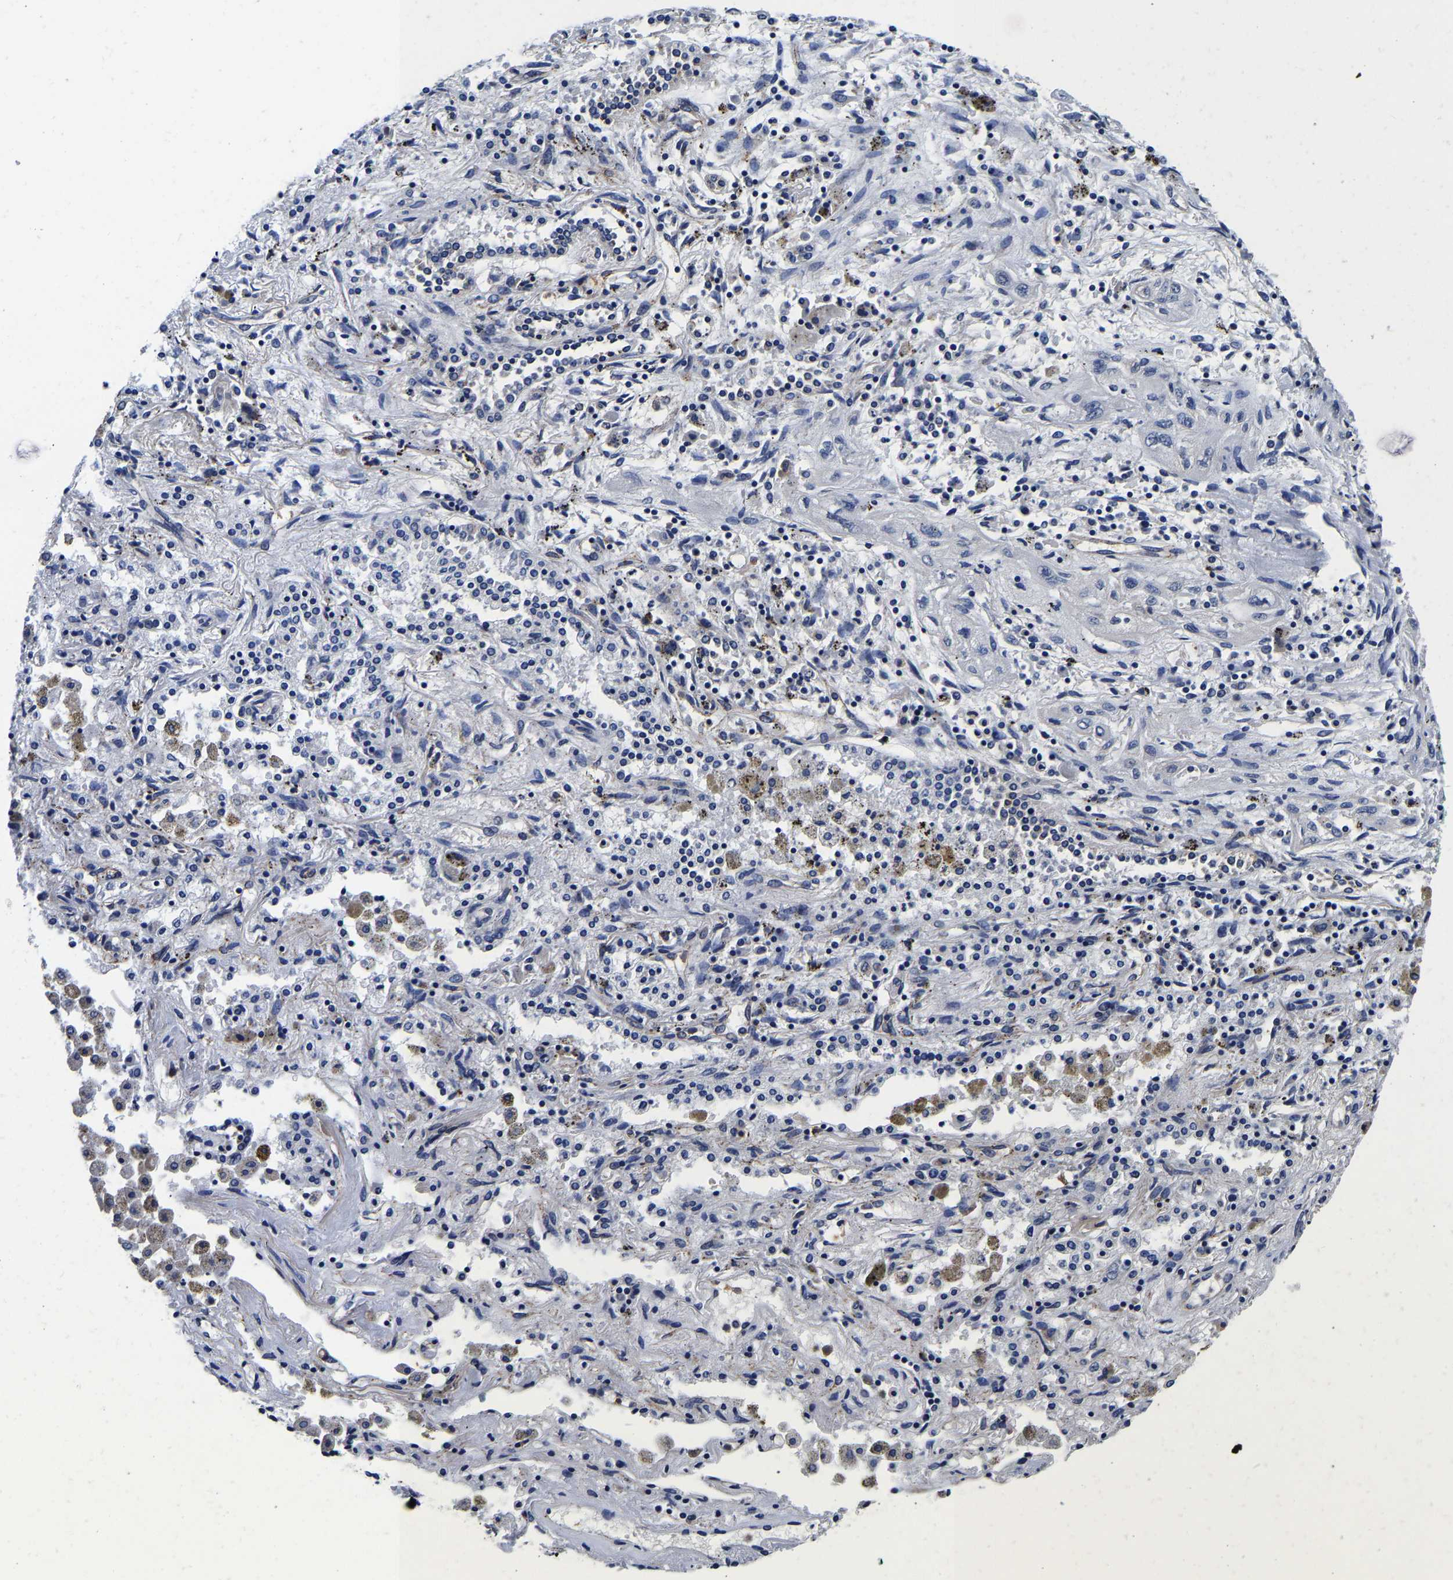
{"staining": {"intensity": "negative", "quantity": "none", "location": "none"}, "tissue": "lung cancer", "cell_type": "Tumor cells", "image_type": "cancer", "snomed": [{"axis": "morphology", "description": "Squamous cell carcinoma, NOS"}, {"axis": "topography", "description": "Lung"}], "caption": "This micrograph is of lung squamous cell carcinoma stained with immunohistochemistry to label a protein in brown with the nuclei are counter-stained blue. There is no positivity in tumor cells. (Brightfield microscopy of DAB immunohistochemistry (IHC) at high magnification).", "gene": "GRN", "patient": {"sex": "female", "age": 47}}